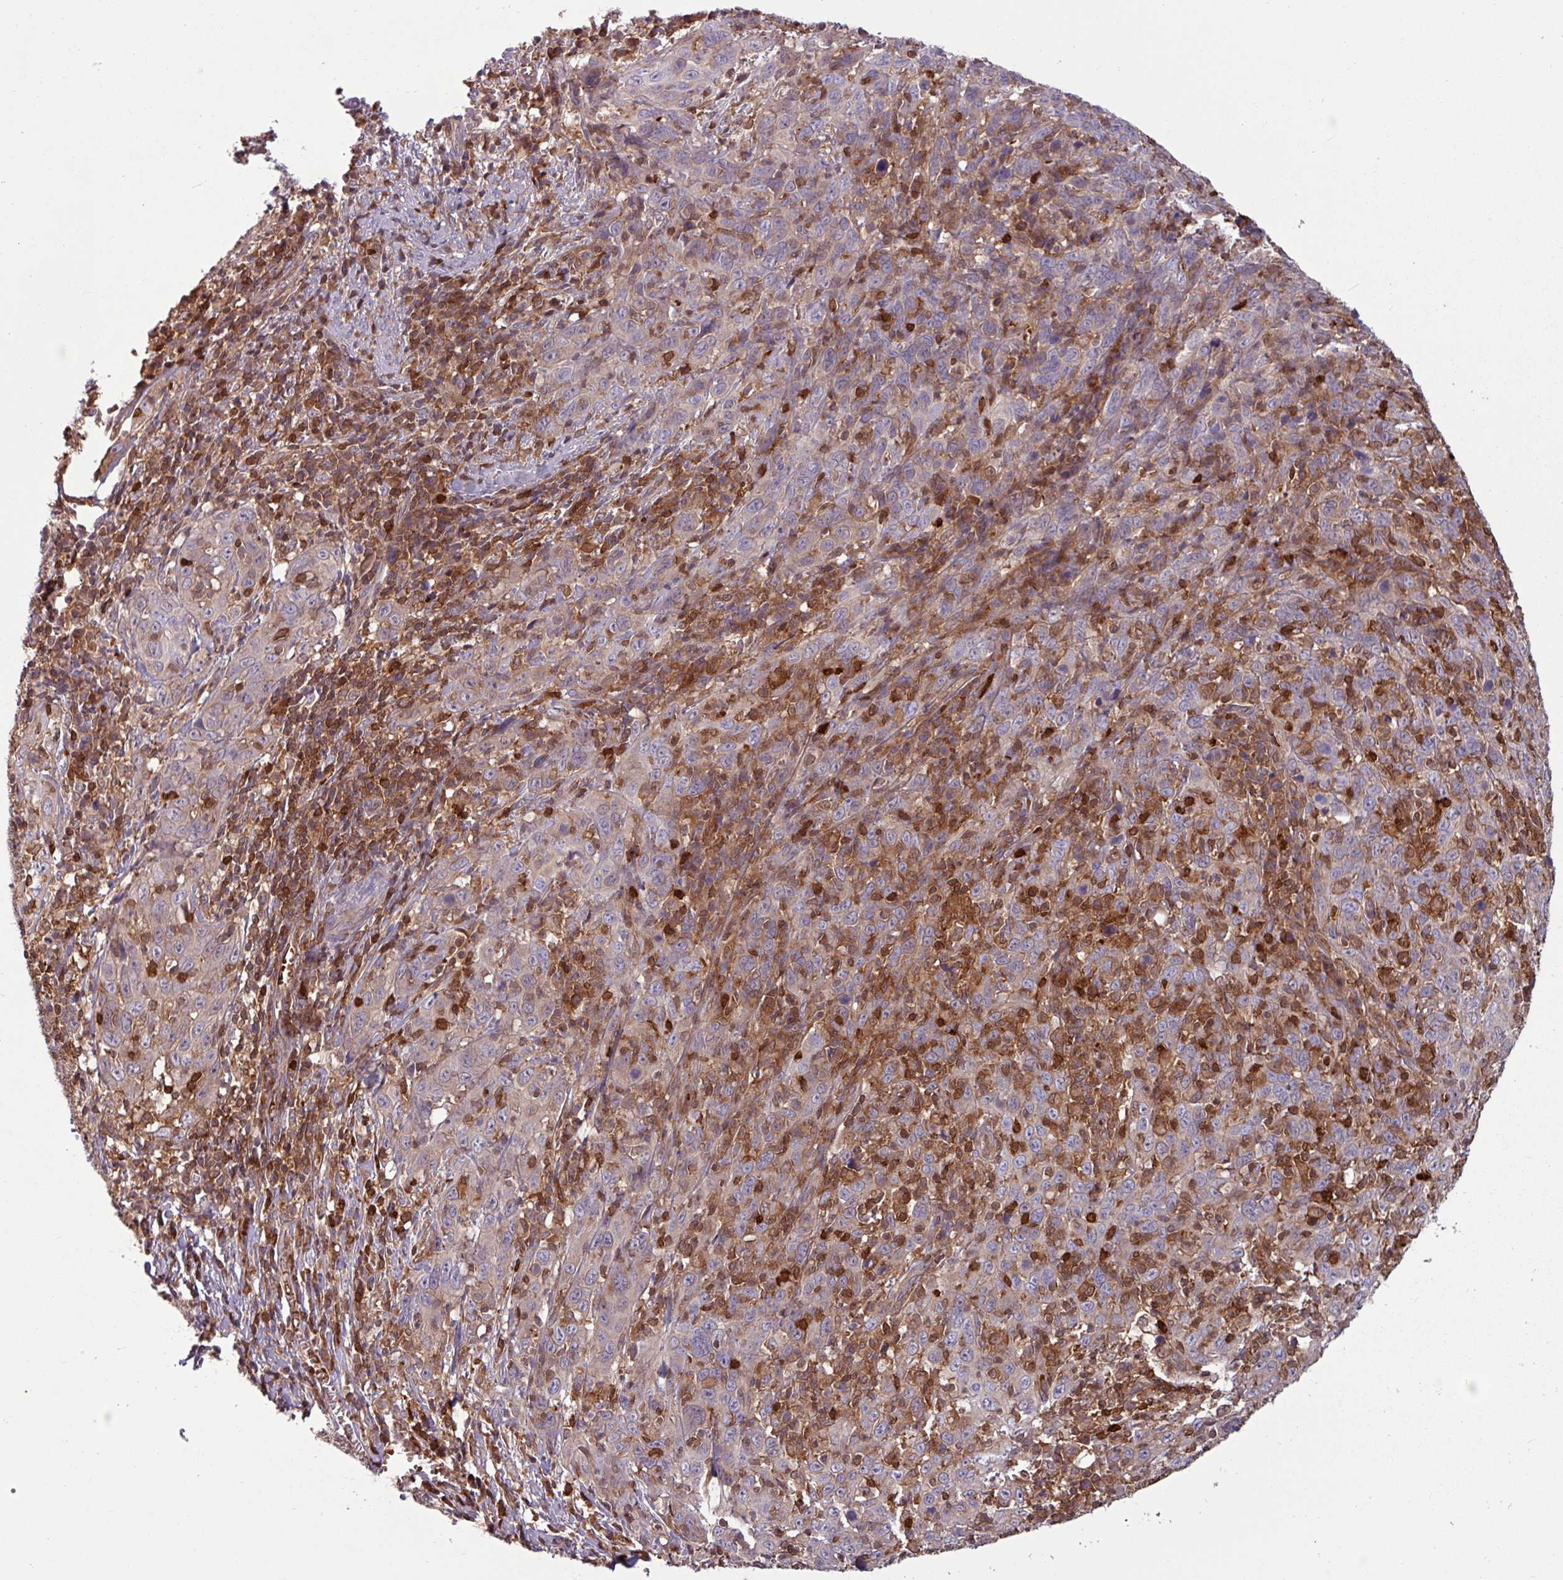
{"staining": {"intensity": "negative", "quantity": "none", "location": "none"}, "tissue": "cervical cancer", "cell_type": "Tumor cells", "image_type": "cancer", "snomed": [{"axis": "morphology", "description": "Squamous cell carcinoma, NOS"}, {"axis": "topography", "description": "Cervix"}], "caption": "Cervical squamous cell carcinoma stained for a protein using IHC displays no staining tumor cells.", "gene": "SEC61G", "patient": {"sex": "female", "age": 46}}